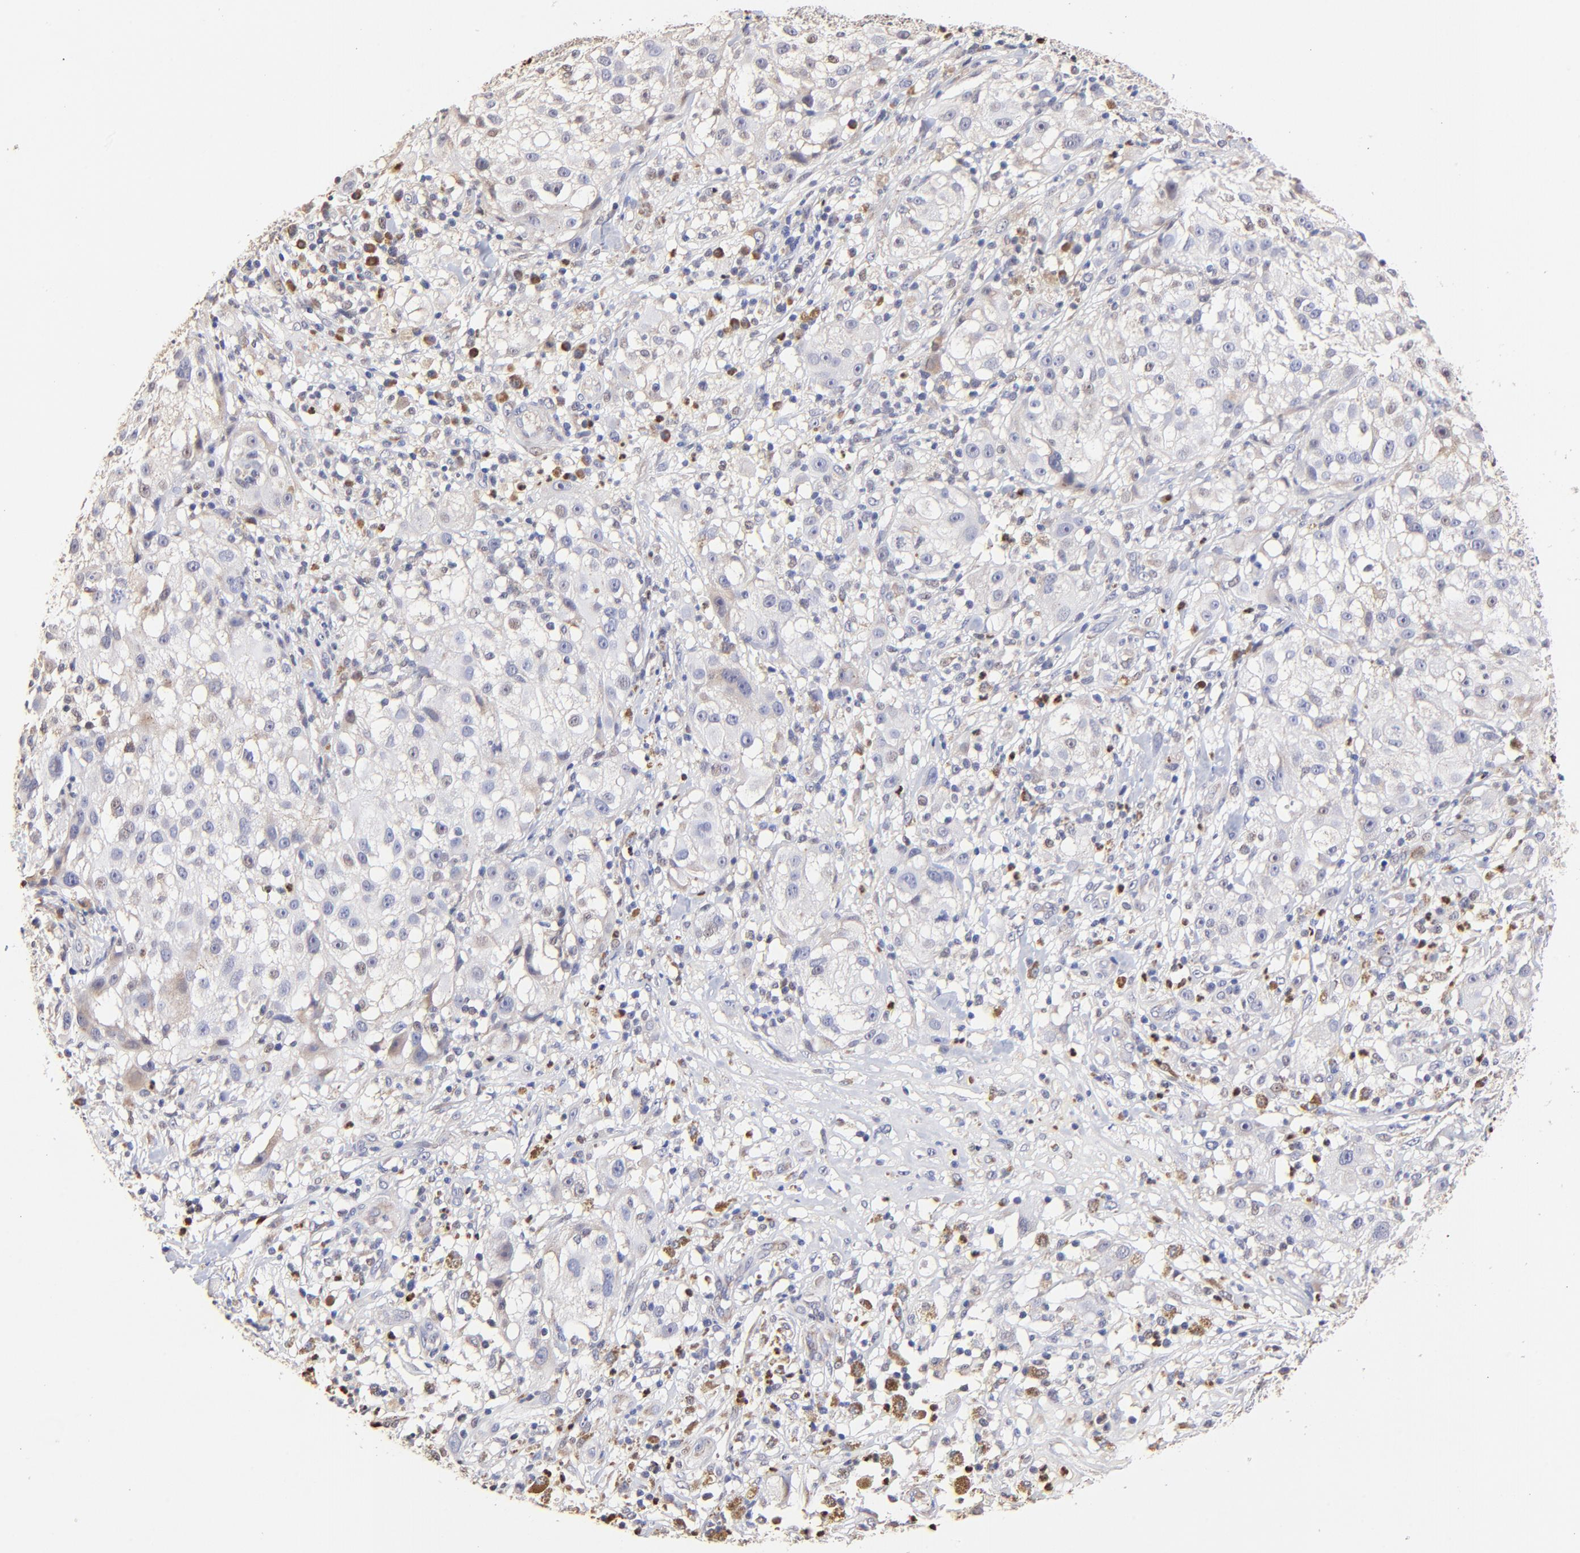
{"staining": {"intensity": "weak", "quantity": "<25%", "location": "cytoplasmic/membranous"}, "tissue": "melanoma", "cell_type": "Tumor cells", "image_type": "cancer", "snomed": [{"axis": "morphology", "description": "Necrosis, NOS"}, {"axis": "morphology", "description": "Malignant melanoma, NOS"}, {"axis": "topography", "description": "Skin"}], "caption": "Immunohistochemistry of malignant melanoma reveals no expression in tumor cells. The staining is performed using DAB brown chromogen with nuclei counter-stained in using hematoxylin.", "gene": "BBOF1", "patient": {"sex": "female", "age": 87}}